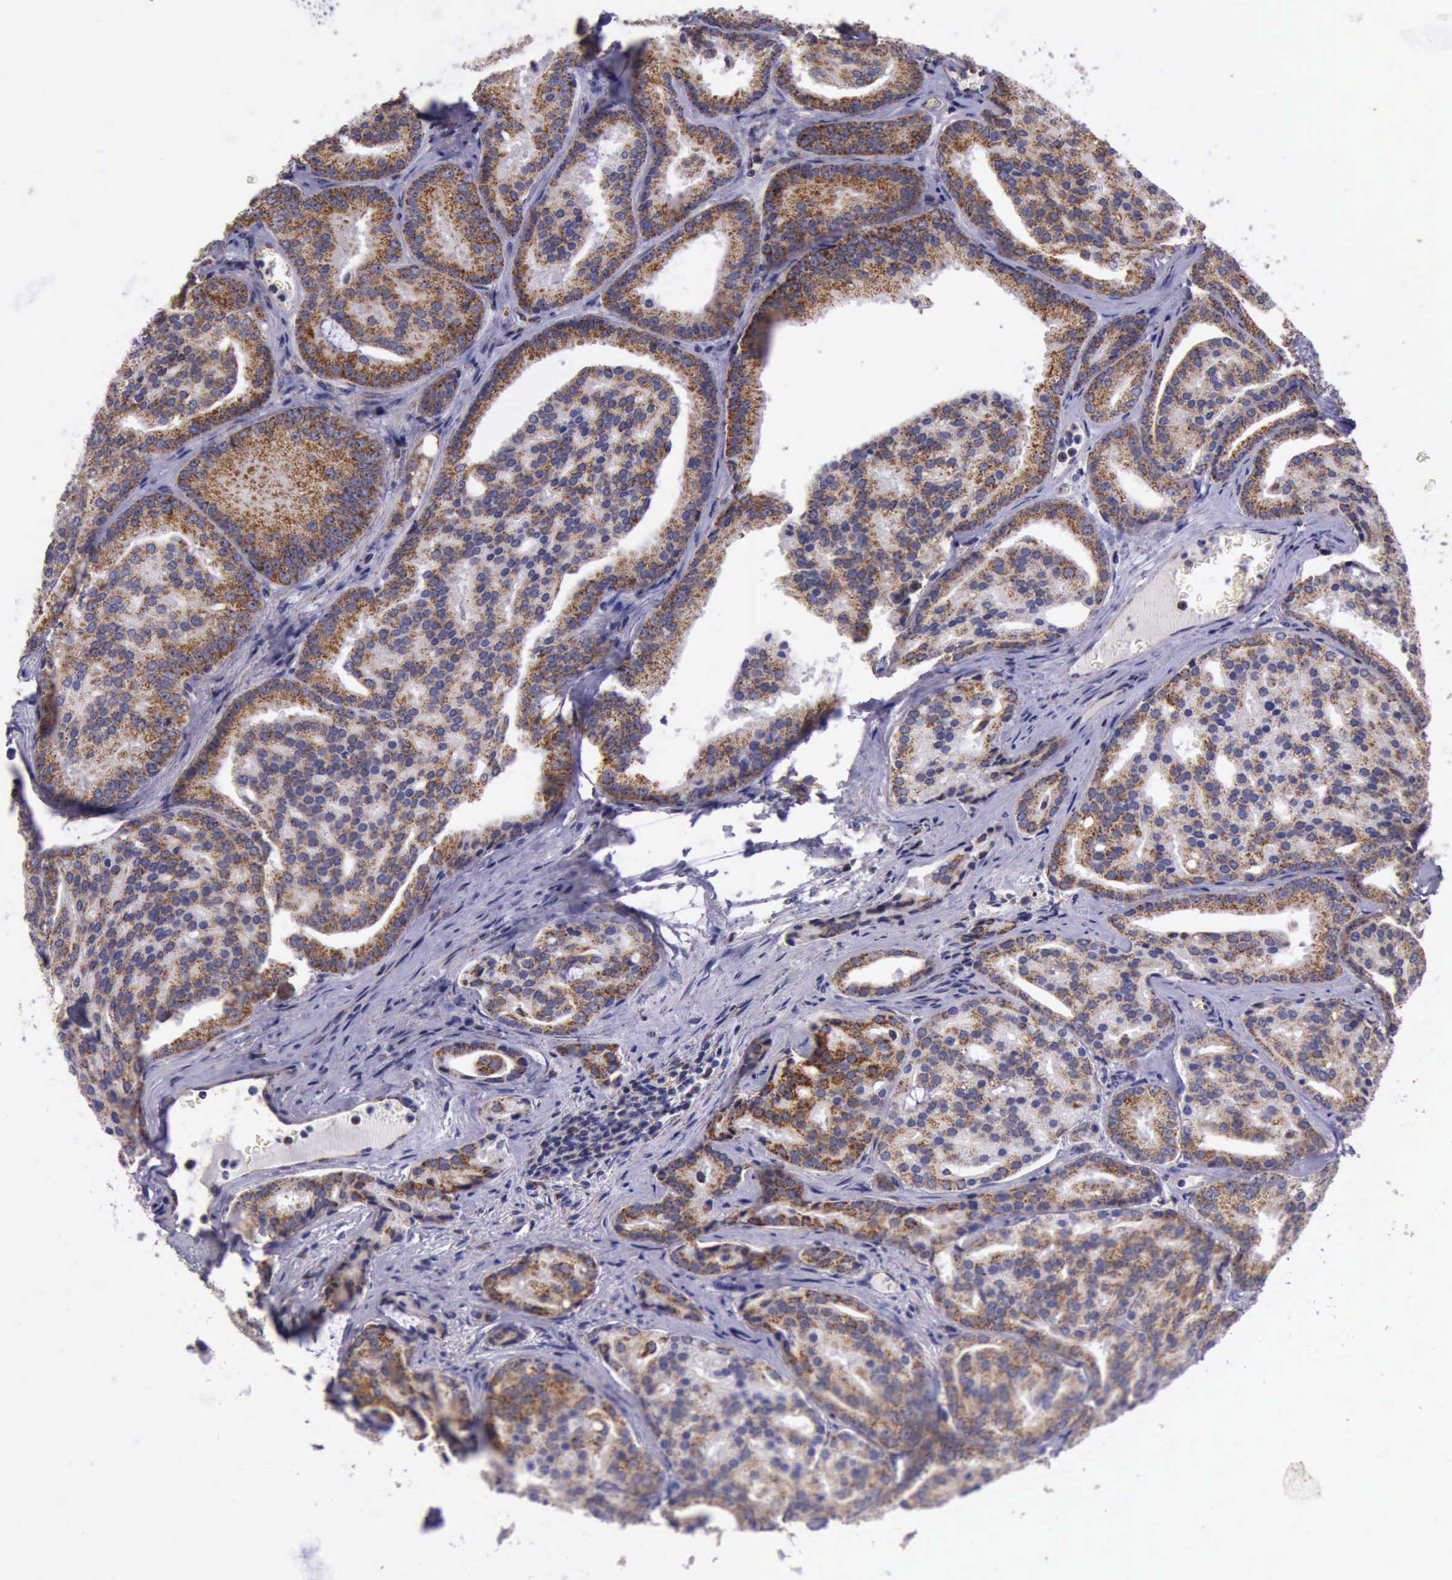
{"staining": {"intensity": "strong", "quantity": ">75%", "location": "cytoplasmic/membranous"}, "tissue": "prostate cancer", "cell_type": "Tumor cells", "image_type": "cancer", "snomed": [{"axis": "morphology", "description": "Adenocarcinoma, High grade"}, {"axis": "topography", "description": "Prostate"}], "caption": "High-power microscopy captured an immunohistochemistry photomicrograph of prostate high-grade adenocarcinoma, revealing strong cytoplasmic/membranous positivity in approximately >75% of tumor cells.", "gene": "TXN2", "patient": {"sex": "male", "age": 64}}